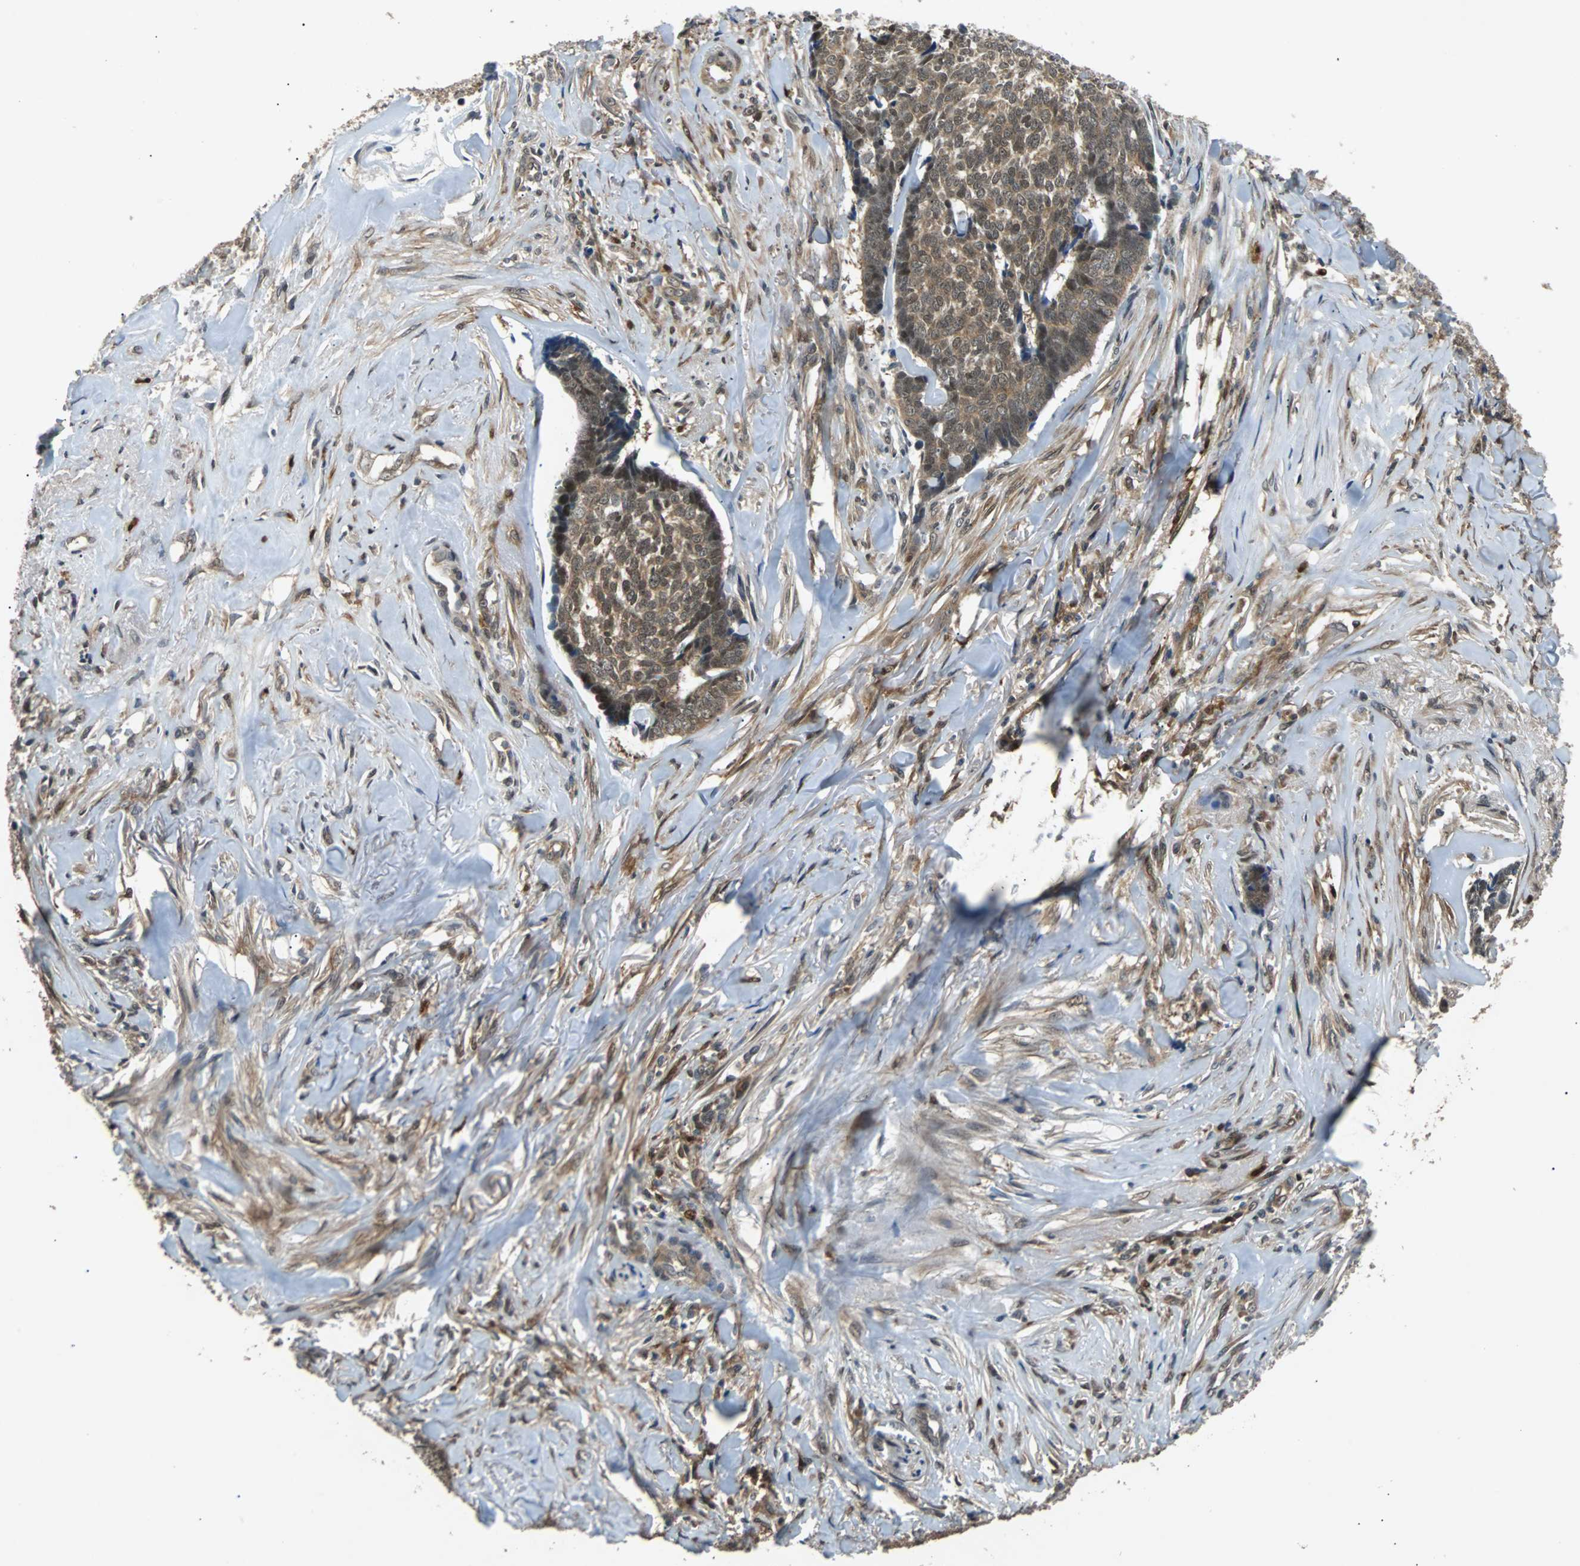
{"staining": {"intensity": "weak", "quantity": ">75%", "location": "cytoplasmic/membranous,nuclear"}, "tissue": "skin cancer", "cell_type": "Tumor cells", "image_type": "cancer", "snomed": [{"axis": "morphology", "description": "Basal cell carcinoma"}, {"axis": "topography", "description": "Skin"}], "caption": "About >75% of tumor cells in human skin cancer (basal cell carcinoma) demonstrate weak cytoplasmic/membranous and nuclear protein staining as visualized by brown immunohistochemical staining.", "gene": "PRDX6", "patient": {"sex": "male", "age": 84}}